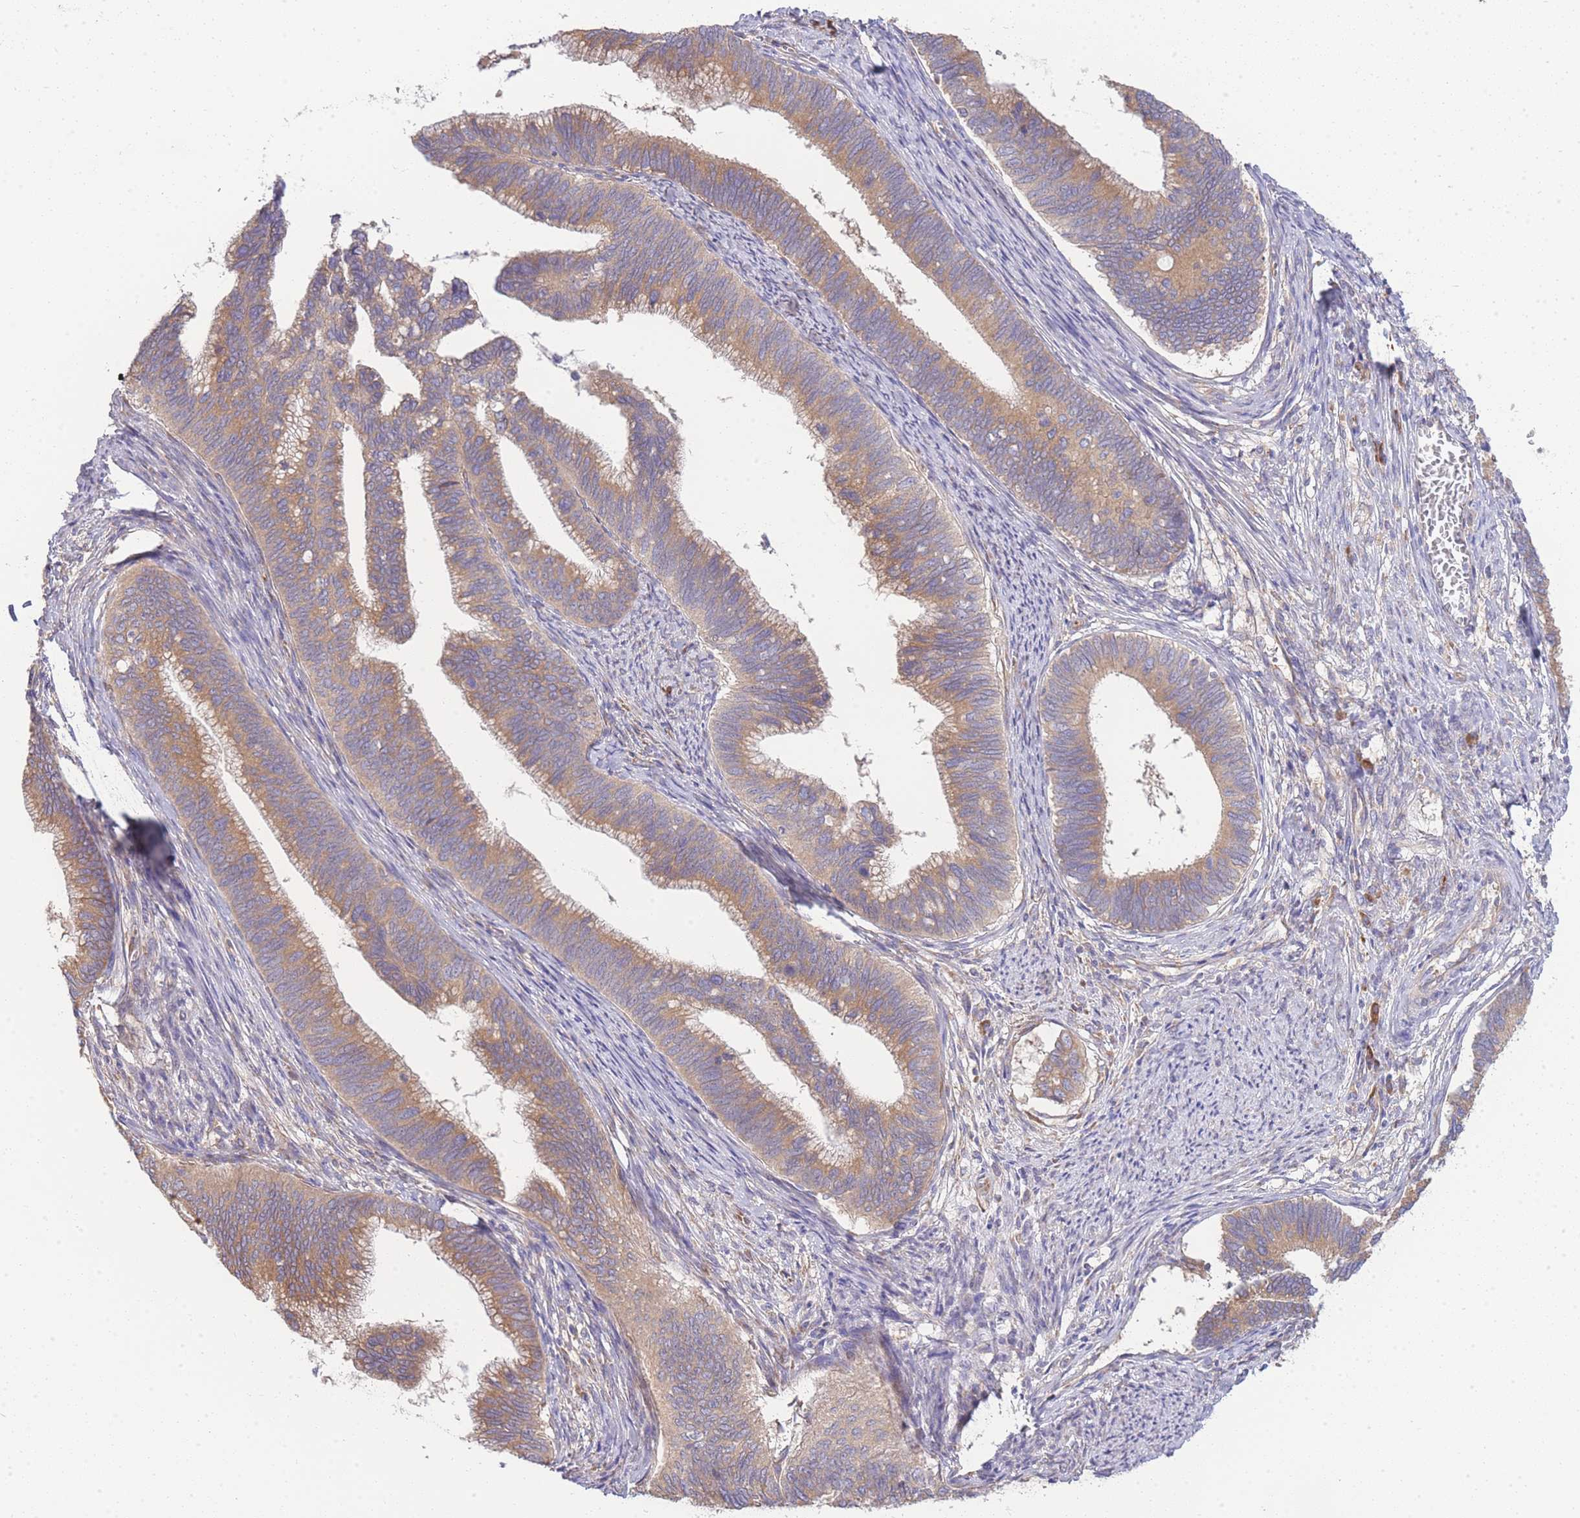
{"staining": {"intensity": "moderate", "quantity": ">75%", "location": "cytoplasmic/membranous"}, "tissue": "cervical cancer", "cell_type": "Tumor cells", "image_type": "cancer", "snomed": [{"axis": "morphology", "description": "Adenocarcinoma, NOS"}, {"axis": "topography", "description": "Cervix"}], "caption": "Immunohistochemical staining of human cervical cancer shows moderate cytoplasmic/membranous protein positivity in about >75% of tumor cells.", "gene": "BEX1", "patient": {"sex": "female", "age": 42}}